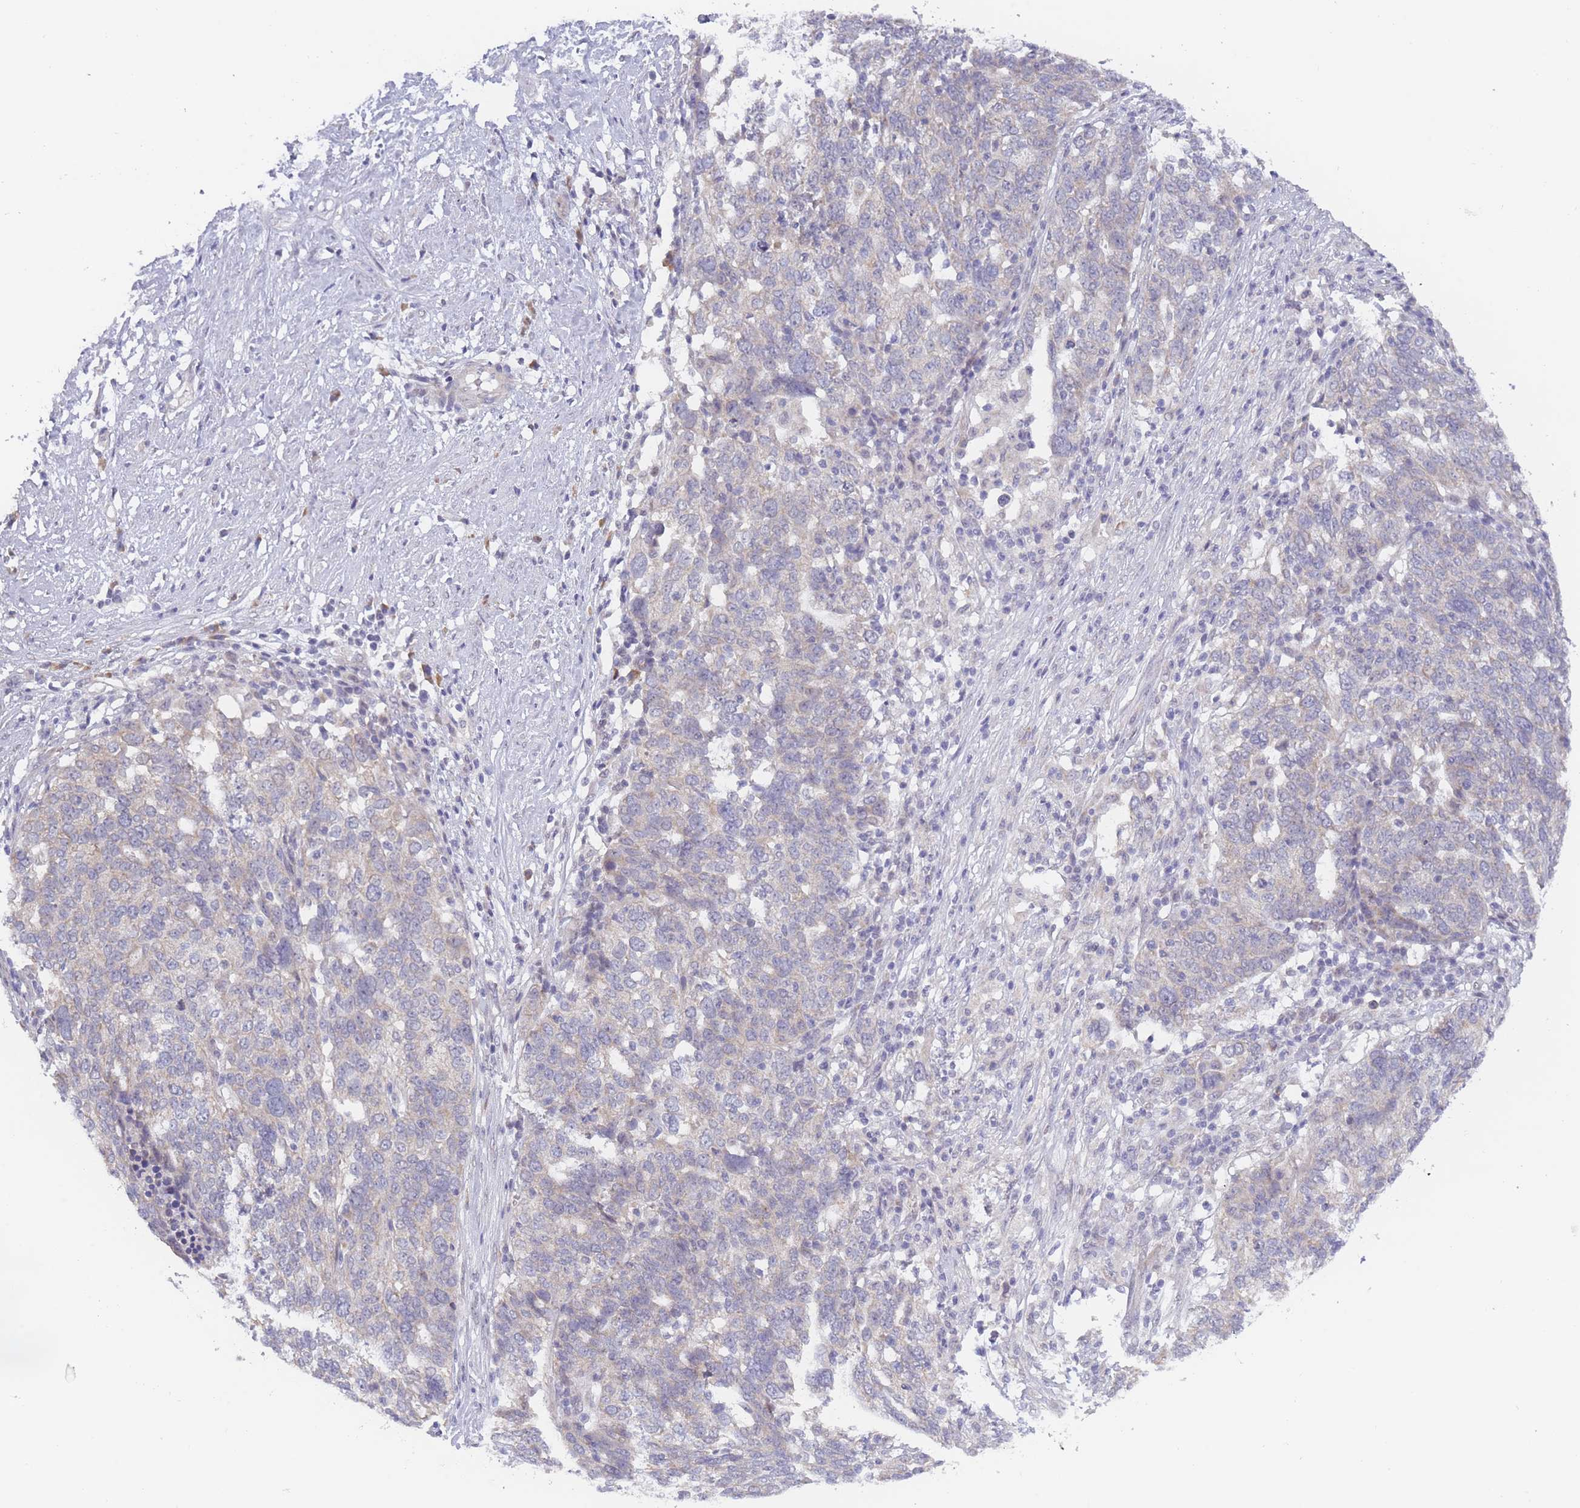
{"staining": {"intensity": "weak", "quantity": "<25%", "location": "cytoplasmic/membranous"}, "tissue": "ovarian cancer", "cell_type": "Tumor cells", "image_type": "cancer", "snomed": [{"axis": "morphology", "description": "Cystadenocarcinoma, serous, NOS"}, {"axis": "topography", "description": "Ovary"}], "caption": "This is an immunohistochemistry (IHC) micrograph of ovarian serous cystadenocarcinoma. There is no expression in tumor cells.", "gene": "FAM227B", "patient": {"sex": "female", "age": 59}}